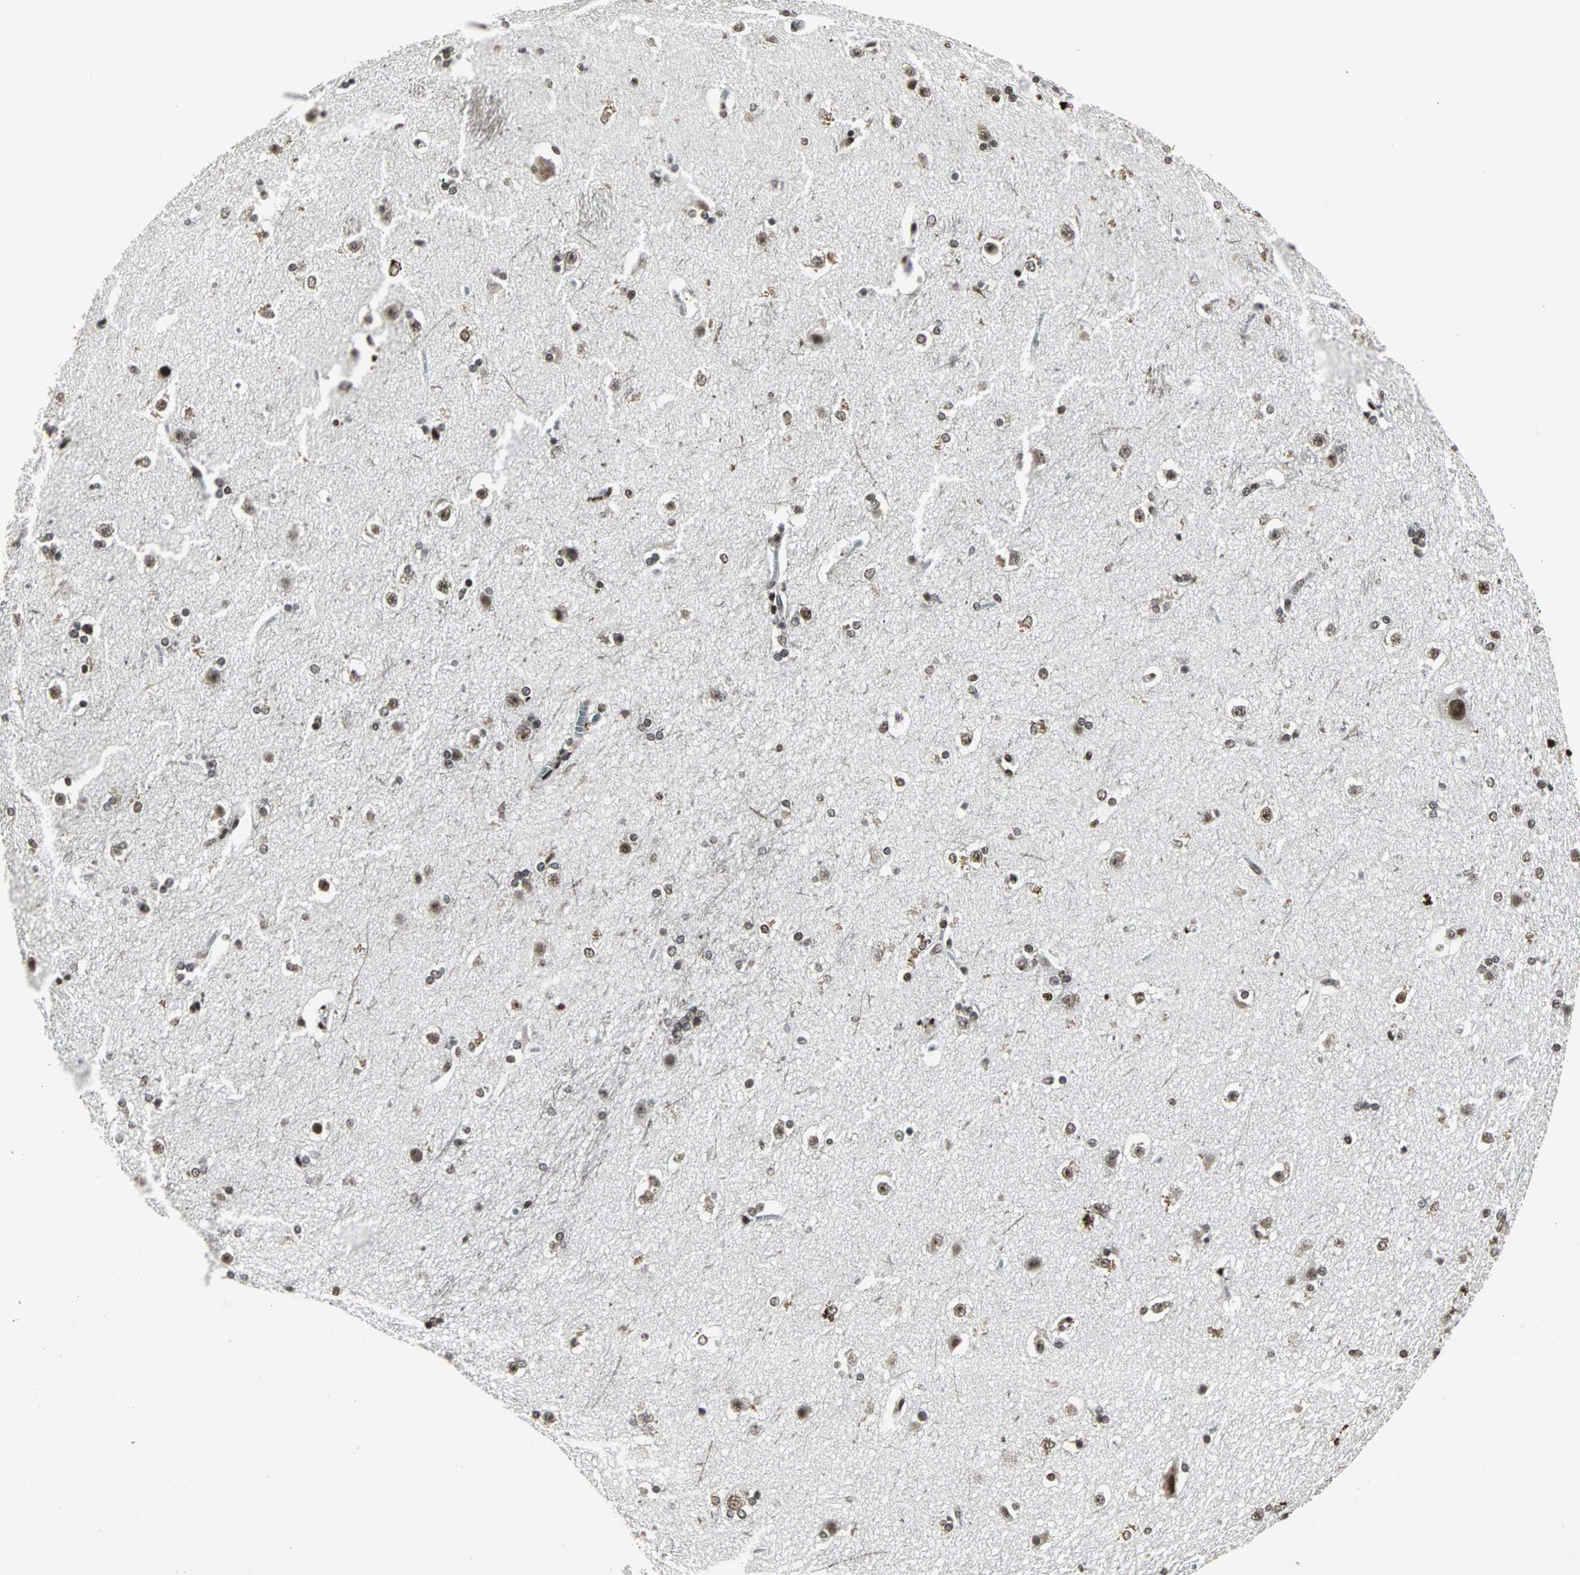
{"staining": {"intensity": "moderate", "quantity": ">75%", "location": "nuclear"}, "tissue": "caudate", "cell_type": "Glial cells", "image_type": "normal", "snomed": [{"axis": "morphology", "description": "Normal tissue, NOS"}, {"axis": "topography", "description": "Lateral ventricle wall"}], "caption": "The photomicrograph displays immunohistochemical staining of normal caudate. There is moderate nuclear expression is appreciated in about >75% of glial cells.", "gene": "PNKP", "patient": {"sex": "female", "age": 19}}